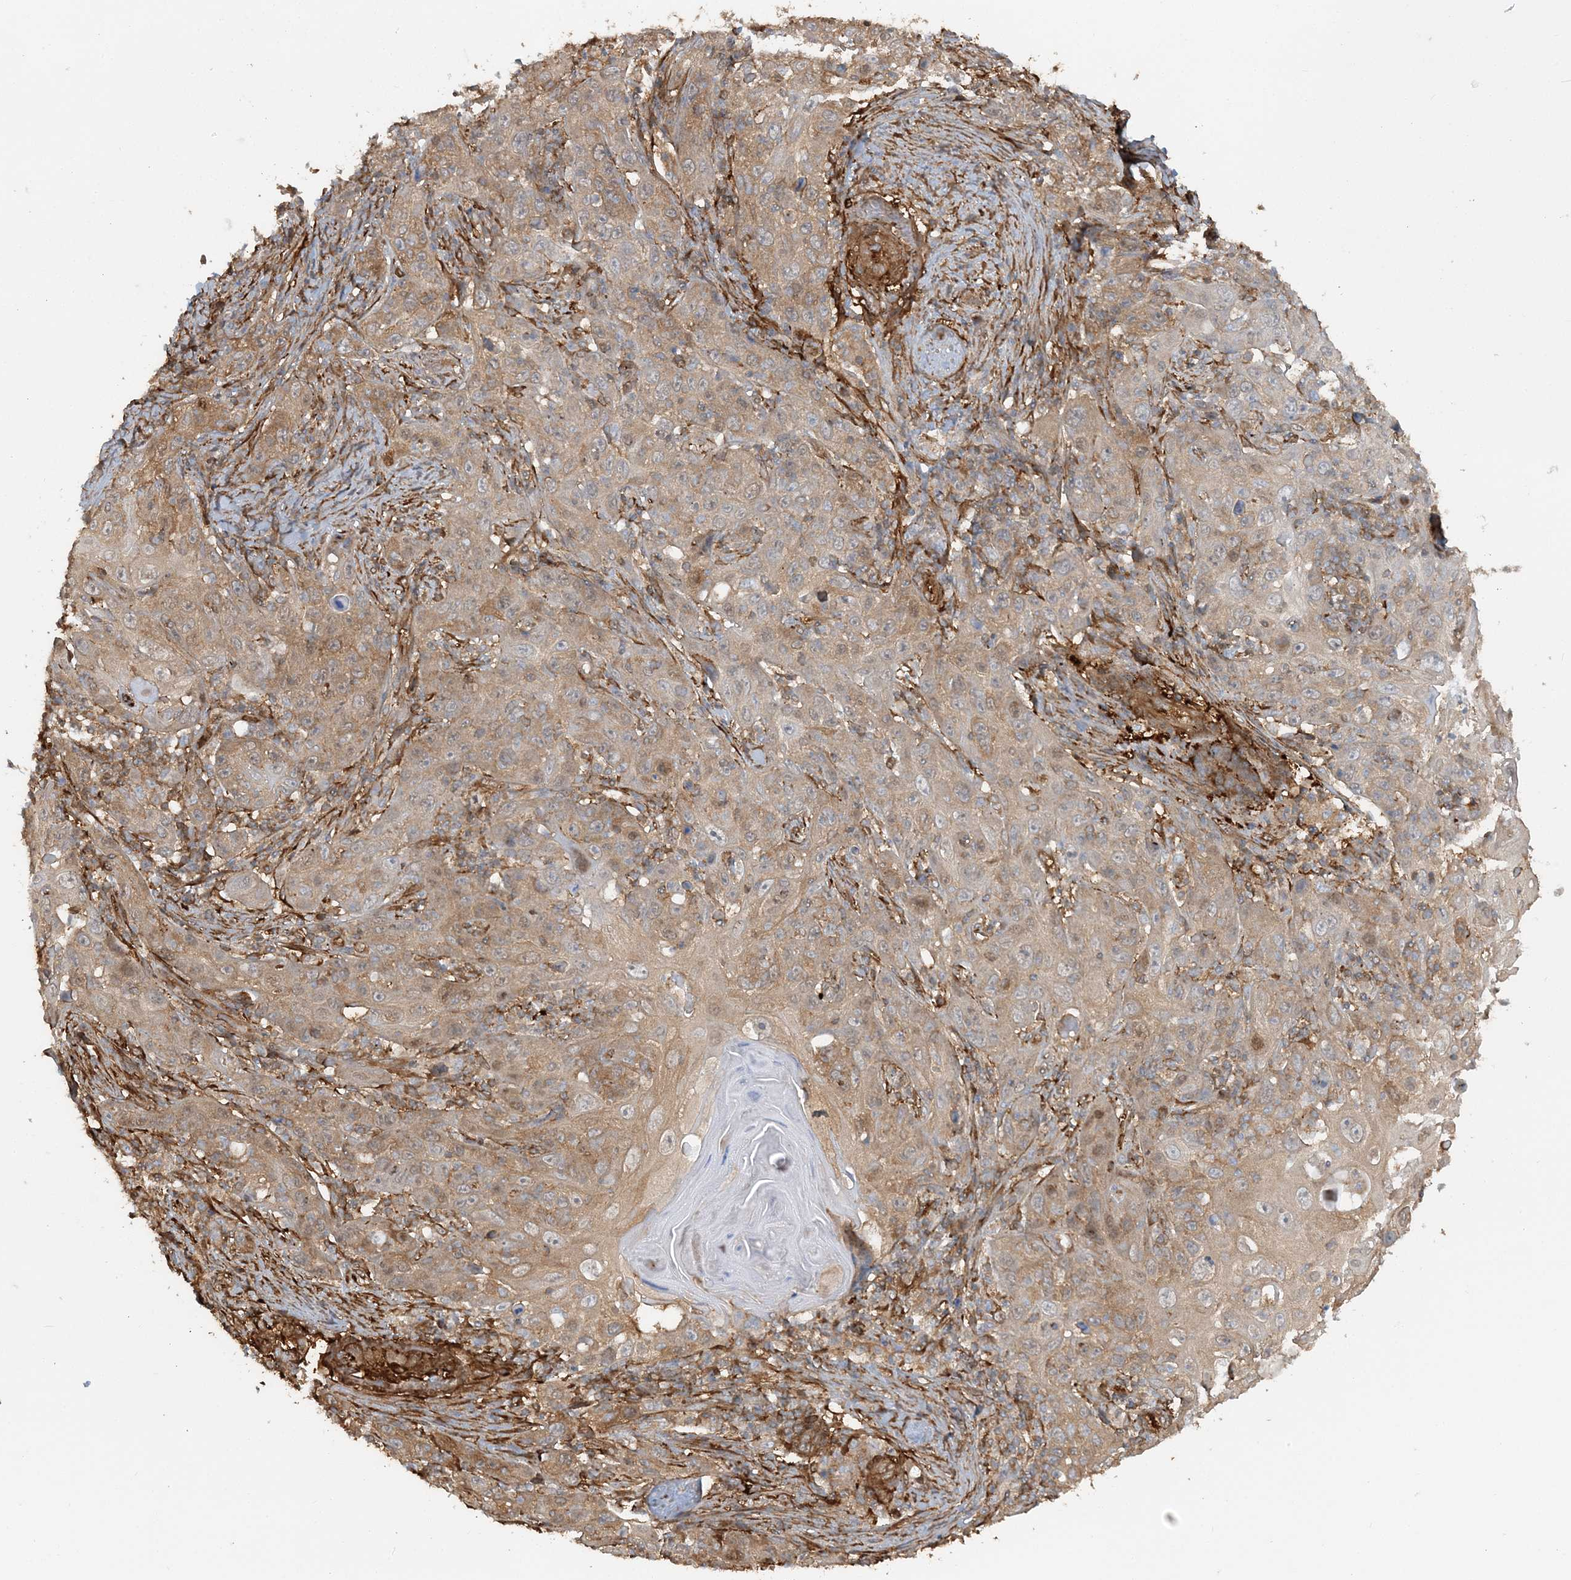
{"staining": {"intensity": "weak", "quantity": "25%-75%", "location": "cytoplasmic/membranous"}, "tissue": "skin cancer", "cell_type": "Tumor cells", "image_type": "cancer", "snomed": [{"axis": "morphology", "description": "Squamous cell carcinoma, NOS"}, {"axis": "topography", "description": "Skin"}], "caption": "A brown stain highlights weak cytoplasmic/membranous positivity of a protein in human skin cancer tumor cells.", "gene": "DSTN", "patient": {"sex": "female", "age": 88}}